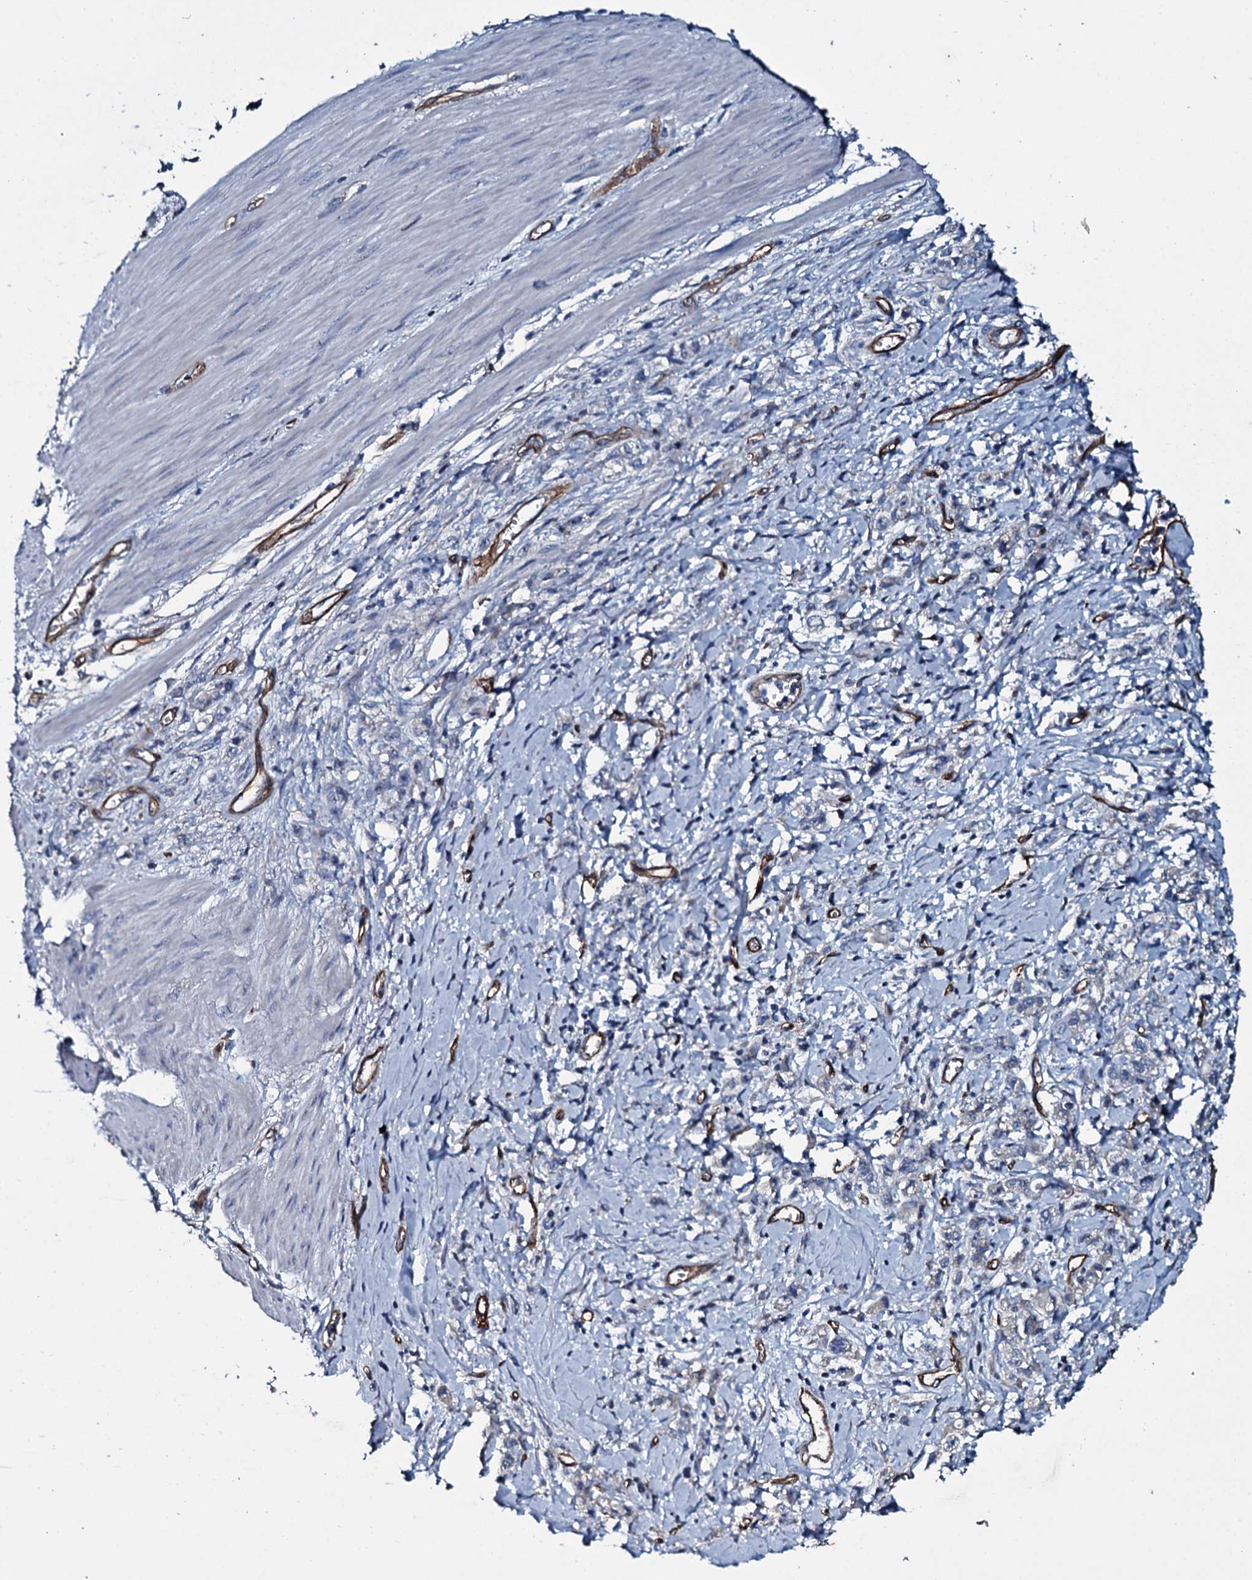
{"staining": {"intensity": "negative", "quantity": "none", "location": "none"}, "tissue": "stomach cancer", "cell_type": "Tumor cells", "image_type": "cancer", "snomed": [{"axis": "morphology", "description": "Adenocarcinoma, NOS"}, {"axis": "topography", "description": "Stomach"}], "caption": "Tumor cells are negative for brown protein staining in stomach cancer. The staining is performed using DAB brown chromogen with nuclei counter-stained in using hematoxylin.", "gene": "CLEC14A", "patient": {"sex": "female", "age": 76}}